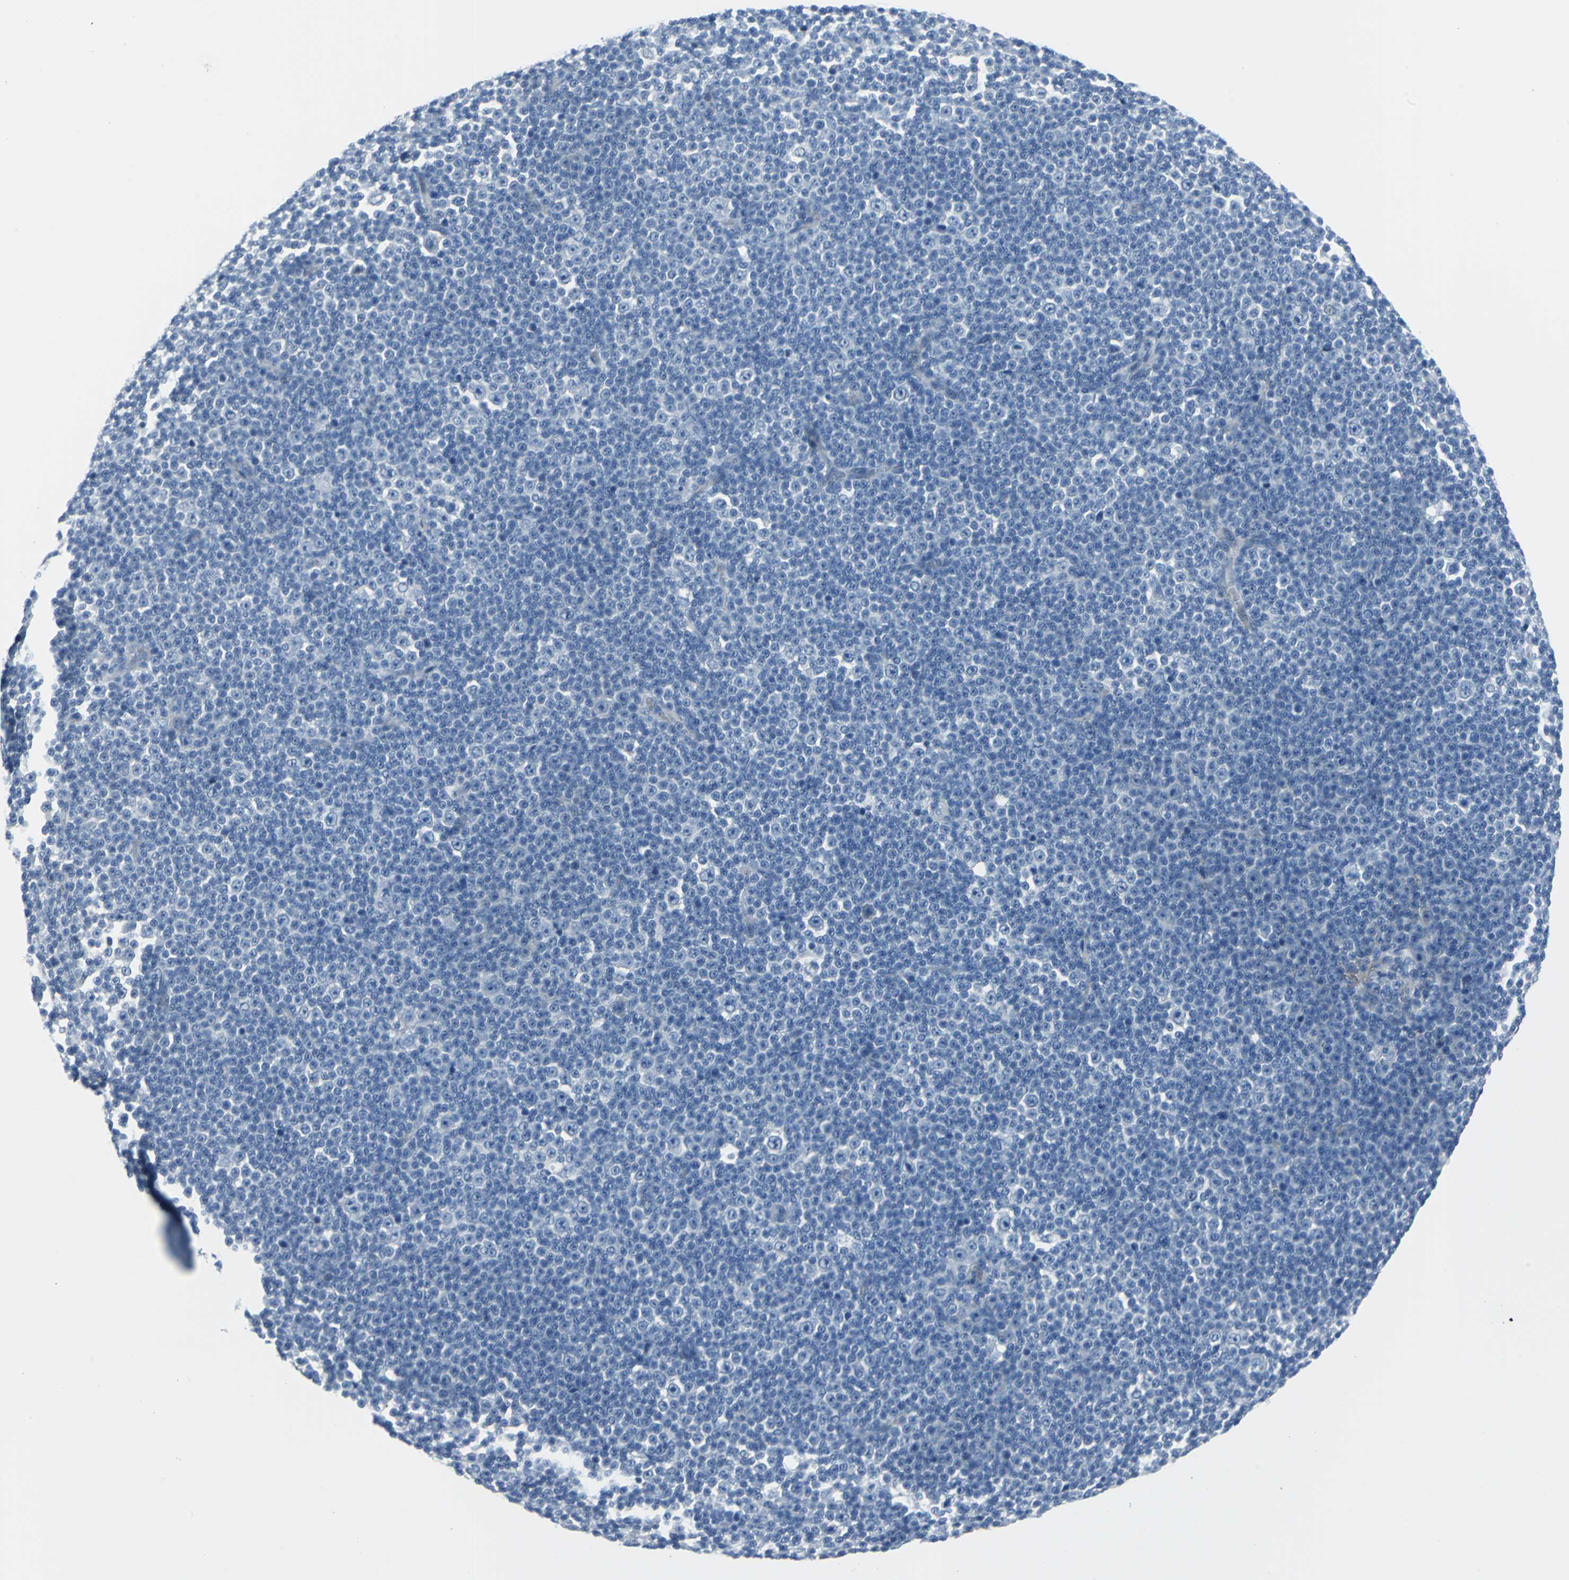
{"staining": {"intensity": "negative", "quantity": "none", "location": "none"}, "tissue": "lymphoma", "cell_type": "Tumor cells", "image_type": "cancer", "snomed": [{"axis": "morphology", "description": "Malignant lymphoma, non-Hodgkin's type, Low grade"}, {"axis": "topography", "description": "Lymph node"}], "caption": "There is no significant positivity in tumor cells of low-grade malignant lymphoma, non-Hodgkin's type.", "gene": "DNAI2", "patient": {"sex": "female", "age": 67}}